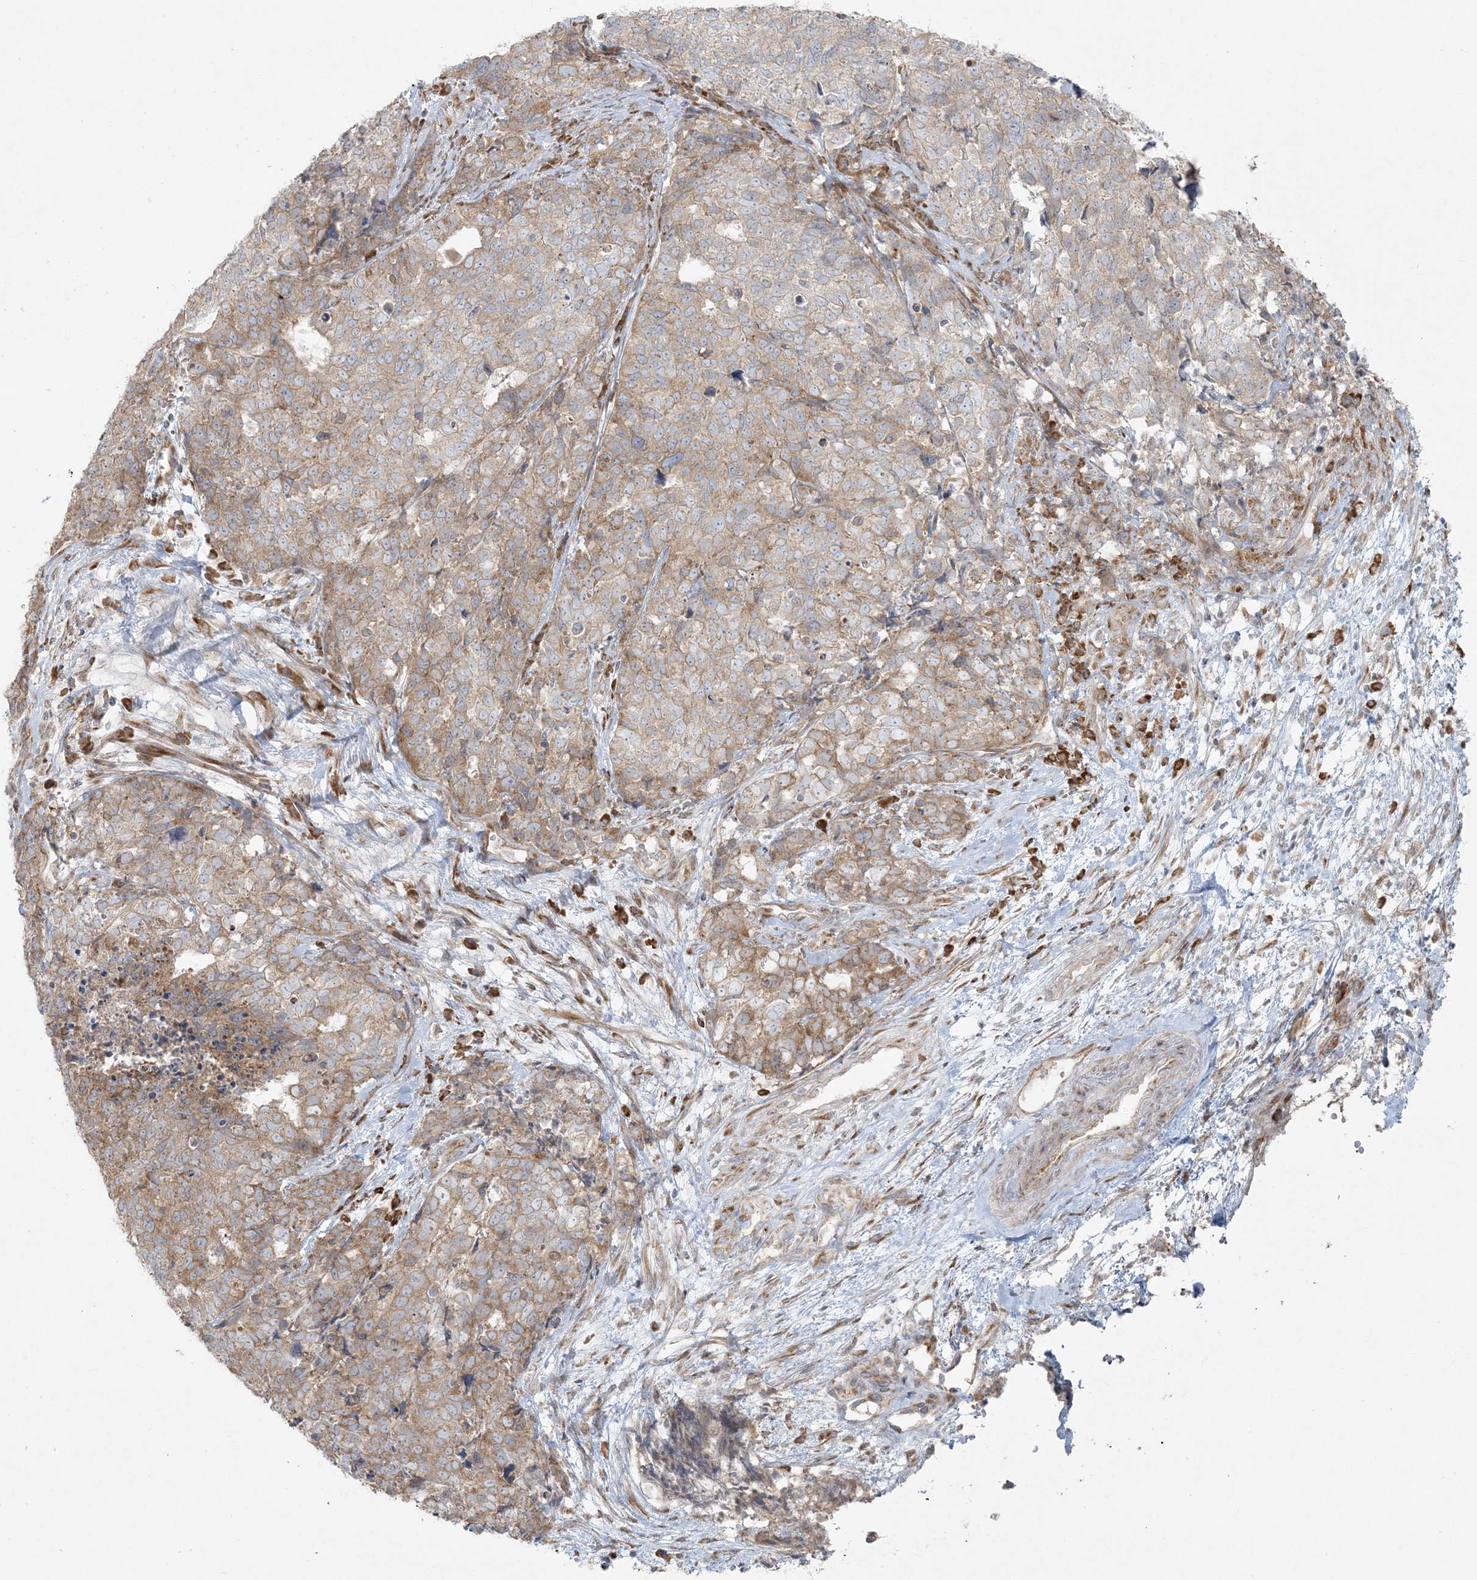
{"staining": {"intensity": "moderate", "quantity": ">75%", "location": "cytoplasmic/membranous"}, "tissue": "cervical cancer", "cell_type": "Tumor cells", "image_type": "cancer", "snomed": [{"axis": "morphology", "description": "Squamous cell carcinoma, NOS"}, {"axis": "topography", "description": "Cervix"}], "caption": "IHC photomicrograph of neoplastic tissue: cervical squamous cell carcinoma stained using IHC exhibits medium levels of moderate protein expression localized specifically in the cytoplasmic/membranous of tumor cells, appearing as a cytoplasmic/membranous brown color.", "gene": "ZNF263", "patient": {"sex": "female", "age": 63}}